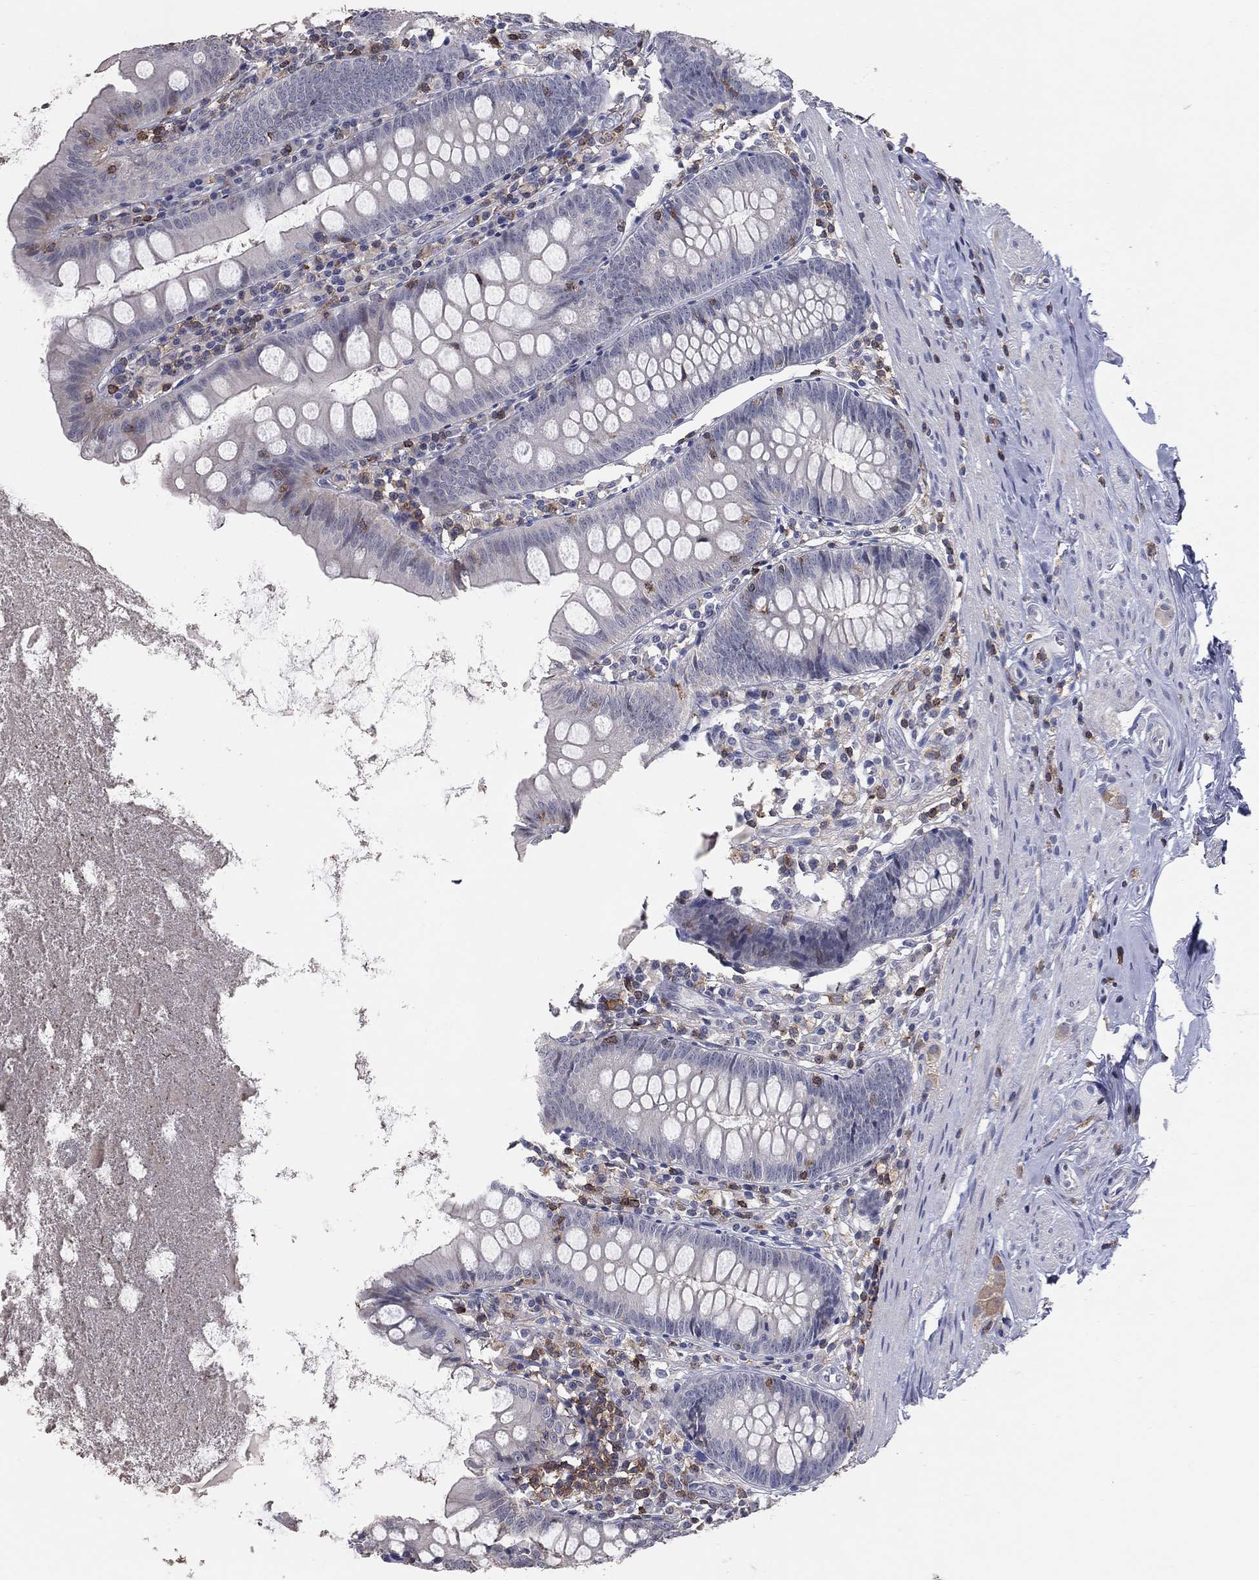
{"staining": {"intensity": "negative", "quantity": "none", "location": "none"}, "tissue": "appendix", "cell_type": "Glandular cells", "image_type": "normal", "snomed": [{"axis": "morphology", "description": "Normal tissue, NOS"}, {"axis": "topography", "description": "Appendix"}], "caption": "This image is of benign appendix stained with immunohistochemistry to label a protein in brown with the nuclei are counter-stained blue. There is no staining in glandular cells. (Brightfield microscopy of DAB (3,3'-diaminobenzidine) immunohistochemistry (IHC) at high magnification).", "gene": "PSTPIP1", "patient": {"sex": "female", "age": 82}}